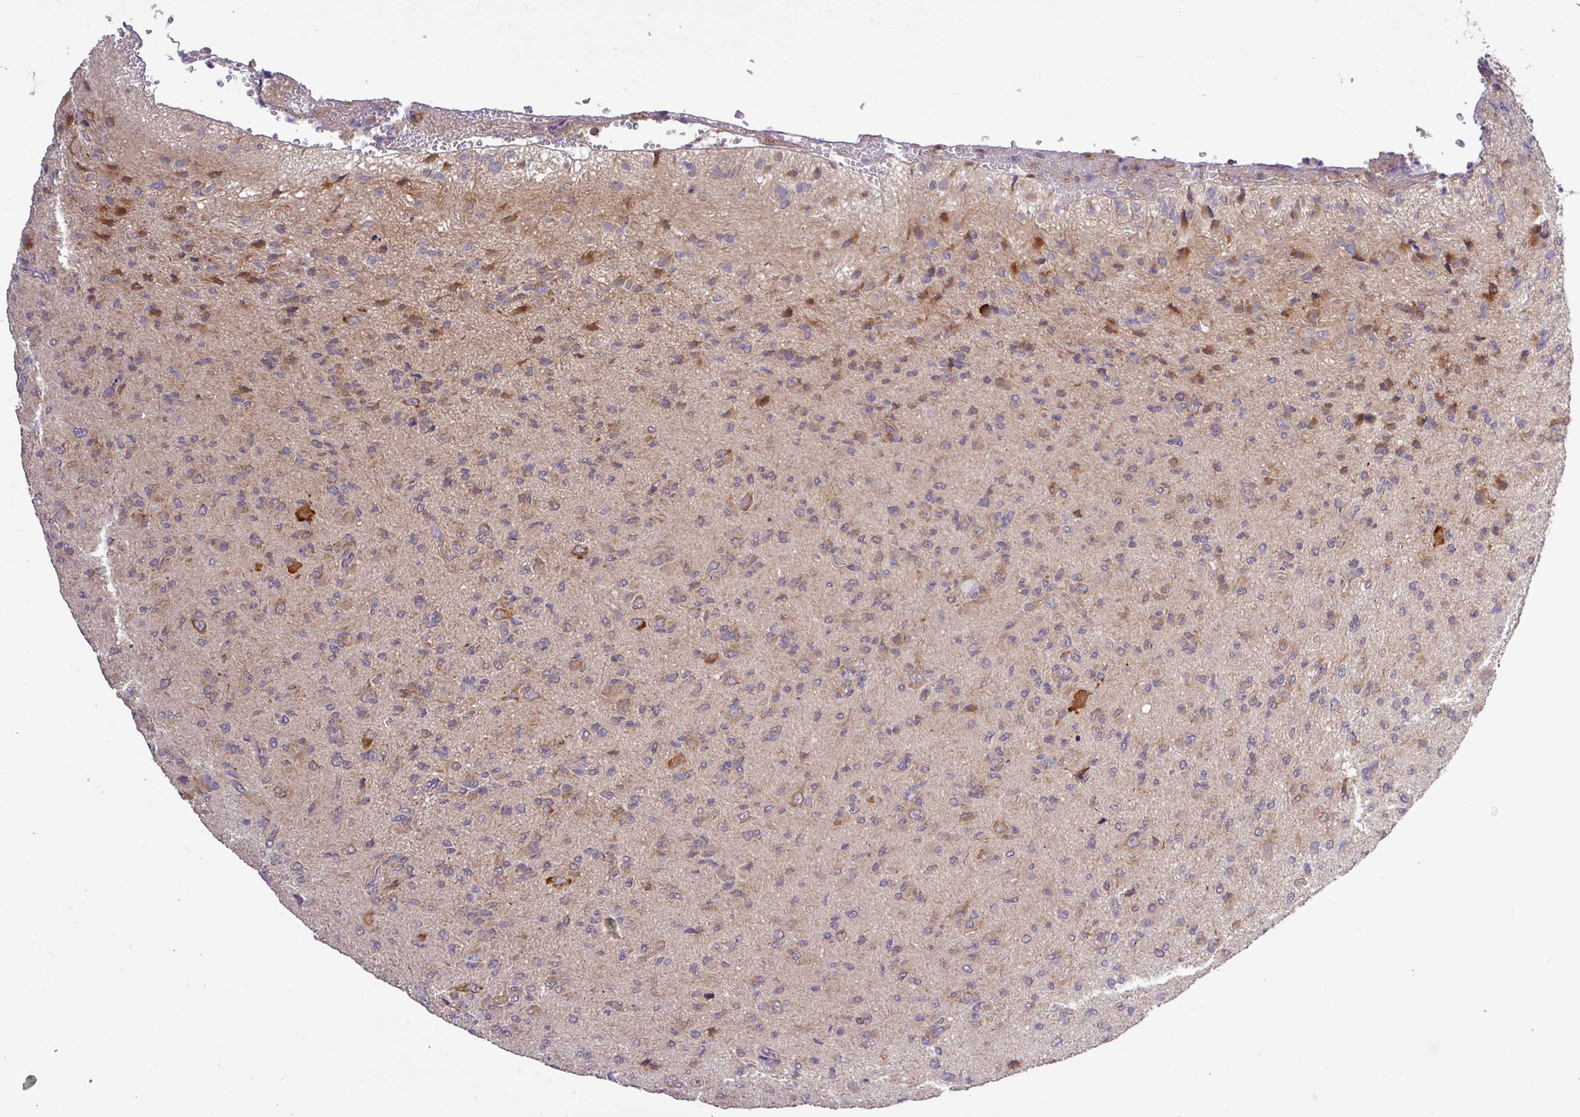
{"staining": {"intensity": "weak", "quantity": "<25%", "location": "cytoplasmic/membranous"}, "tissue": "glioma", "cell_type": "Tumor cells", "image_type": "cancer", "snomed": [{"axis": "morphology", "description": "Glioma, malignant, High grade"}, {"axis": "topography", "description": "Brain"}], "caption": "The micrograph shows no staining of tumor cells in malignant high-grade glioma.", "gene": "TM2D2", "patient": {"sex": "male", "age": 36}}